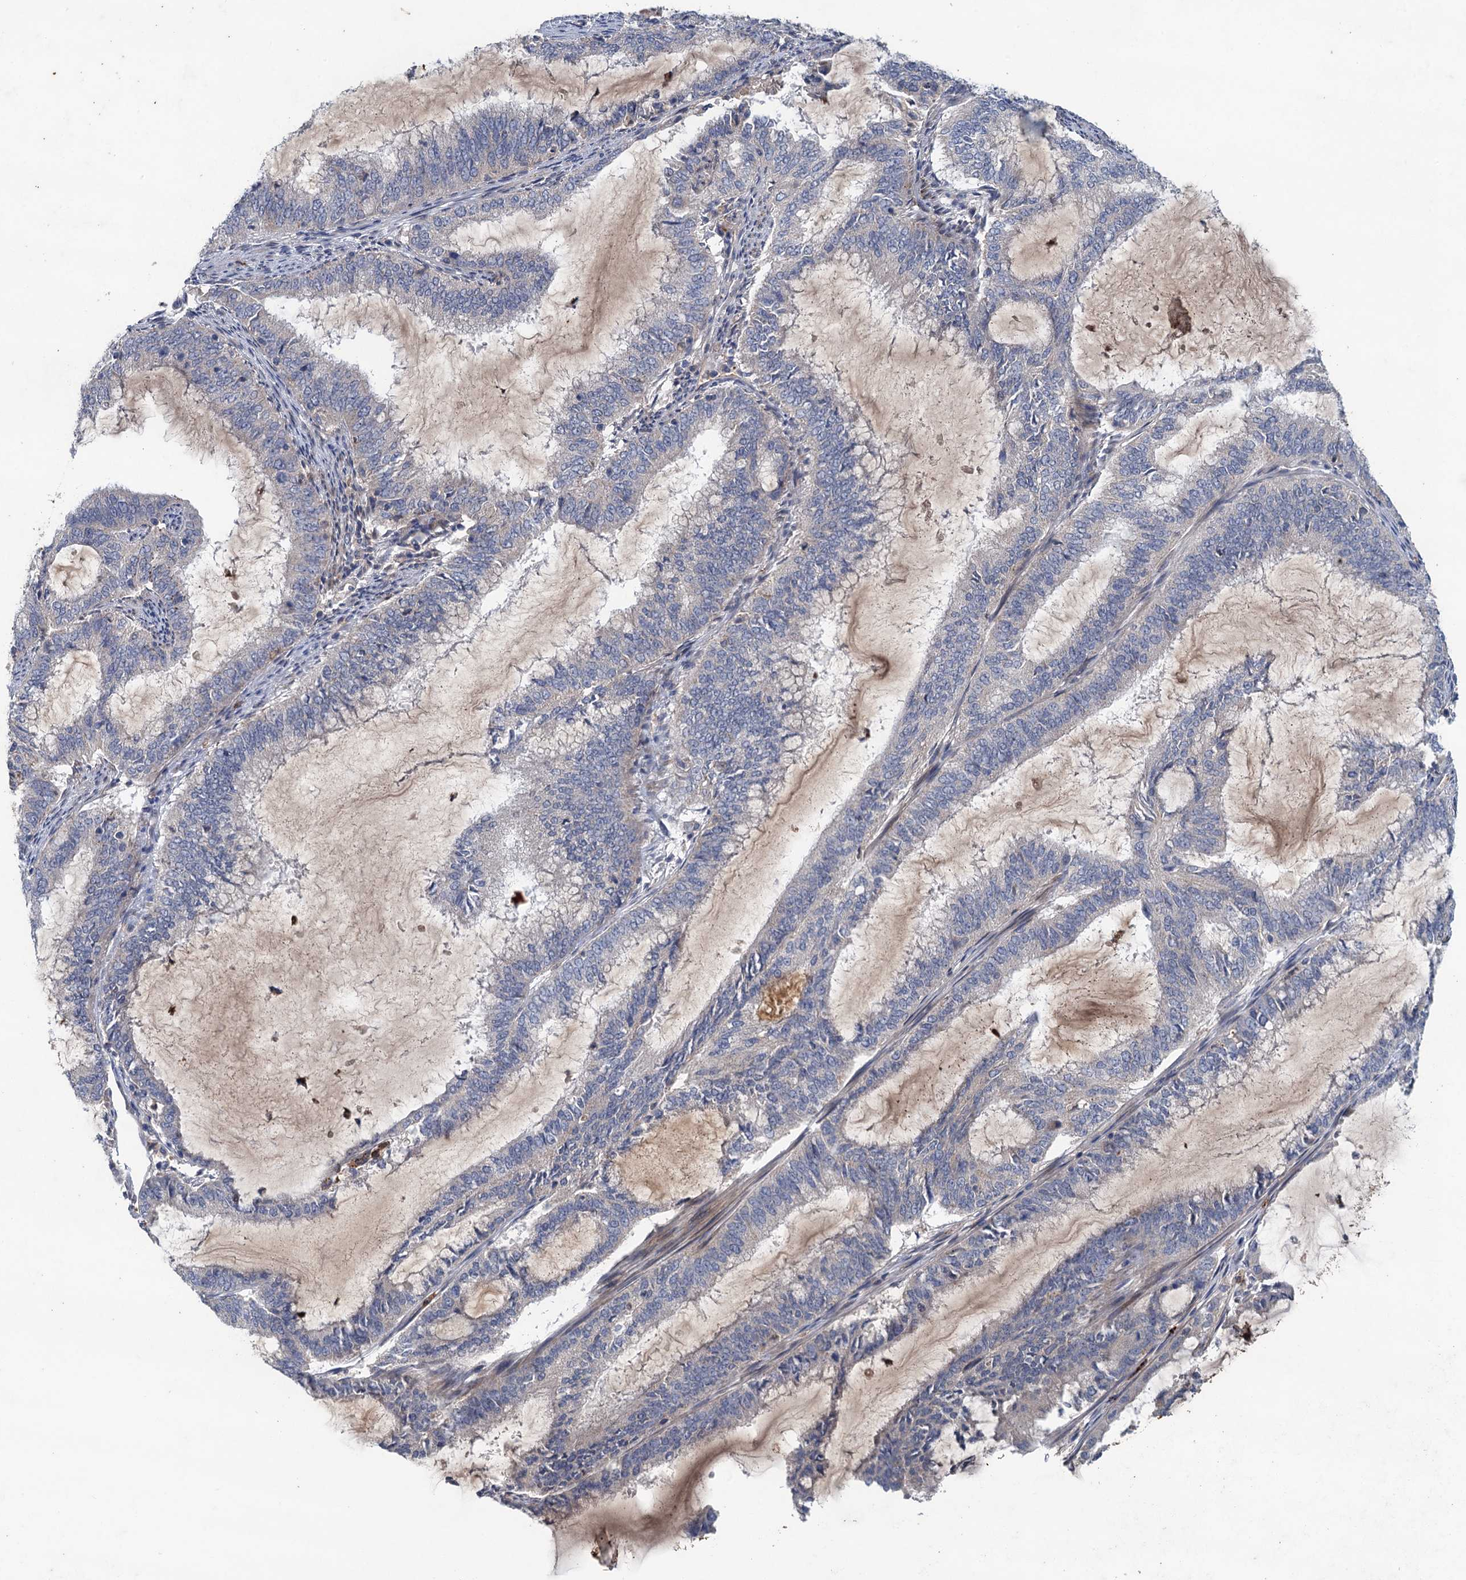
{"staining": {"intensity": "negative", "quantity": "none", "location": "none"}, "tissue": "endometrial cancer", "cell_type": "Tumor cells", "image_type": "cancer", "snomed": [{"axis": "morphology", "description": "Adenocarcinoma, NOS"}, {"axis": "topography", "description": "Endometrium"}], "caption": "Endometrial adenocarcinoma stained for a protein using immunohistochemistry shows no expression tumor cells.", "gene": "TPCN1", "patient": {"sex": "female", "age": 51}}